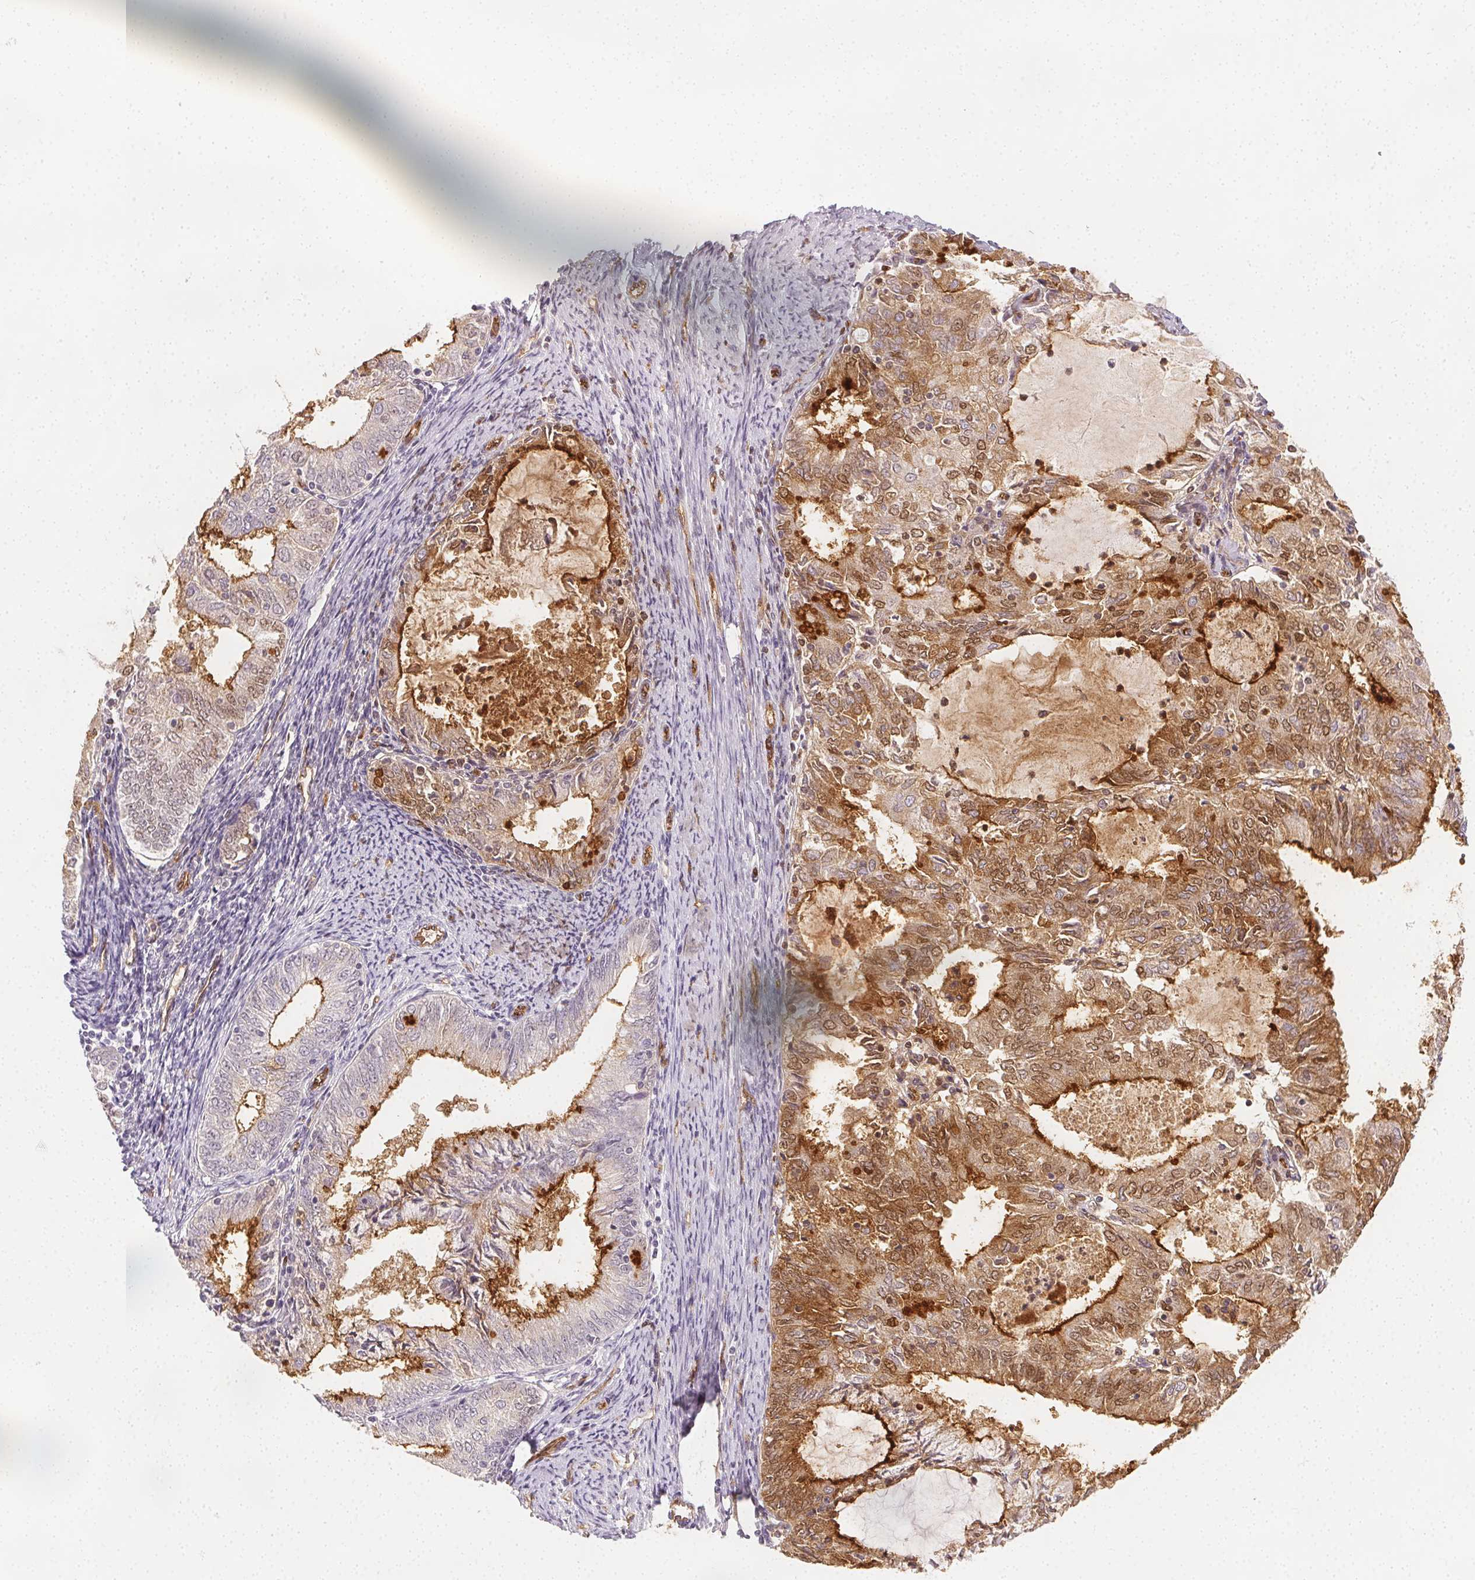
{"staining": {"intensity": "moderate", "quantity": "25%-75%", "location": "cytoplasmic/membranous,nuclear"}, "tissue": "endometrial cancer", "cell_type": "Tumor cells", "image_type": "cancer", "snomed": [{"axis": "morphology", "description": "Adenocarcinoma, NOS"}, {"axis": "topography", "description": "Endometrium"}], "caption": "Immunohistochemical staining of endometrial adenocarcinoma demonstrates moderate cytoplasmic/membranous and nuclear protein staining in approximately 25%-75% of tumor cells. (brown staining indicates protein expression, while blue staining denotes nuclei).", "gene": "PODXL", "patient": {"sex": "female", "age": 57}}